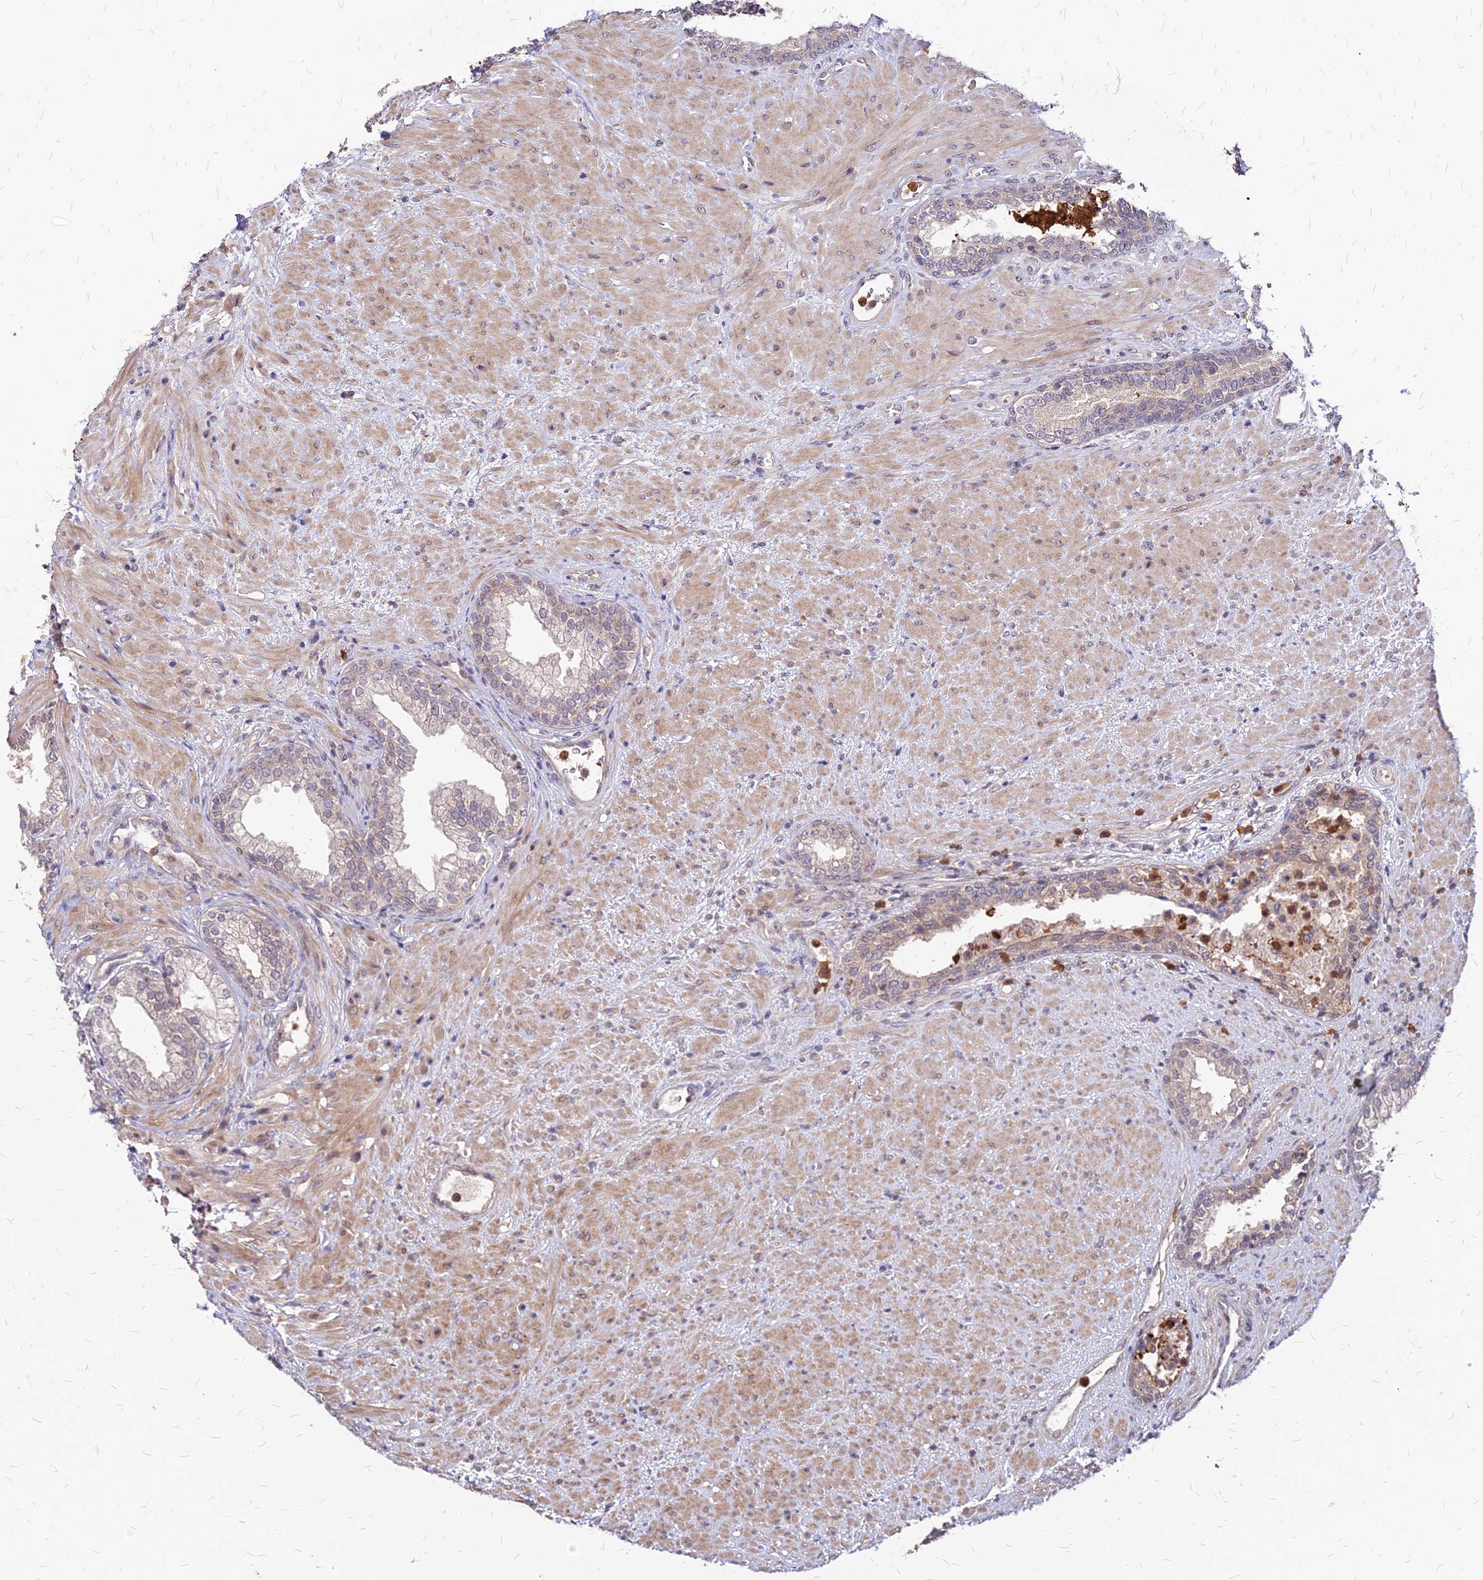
{"staining": {"intensity": "weak", "quantity": "<25%", "location": "cytoplasmic/membranous"}, "tissue": "prostate", "cell_type": "Glandular cells", "image_type": "normal", "snomed": [{"axis": "morphology", "description": "Normal tissue, NOS"}, {"axis": "topography", "description": "Prostate"}], "caption": "Immunohistochemistry (IHC) micrograph of unremarkable human prostate stained for a protein (brown), which demonstrates no expression in glandular cells.", "gene": "APBA3", "patient": {"sex": "male", "age": 76}}